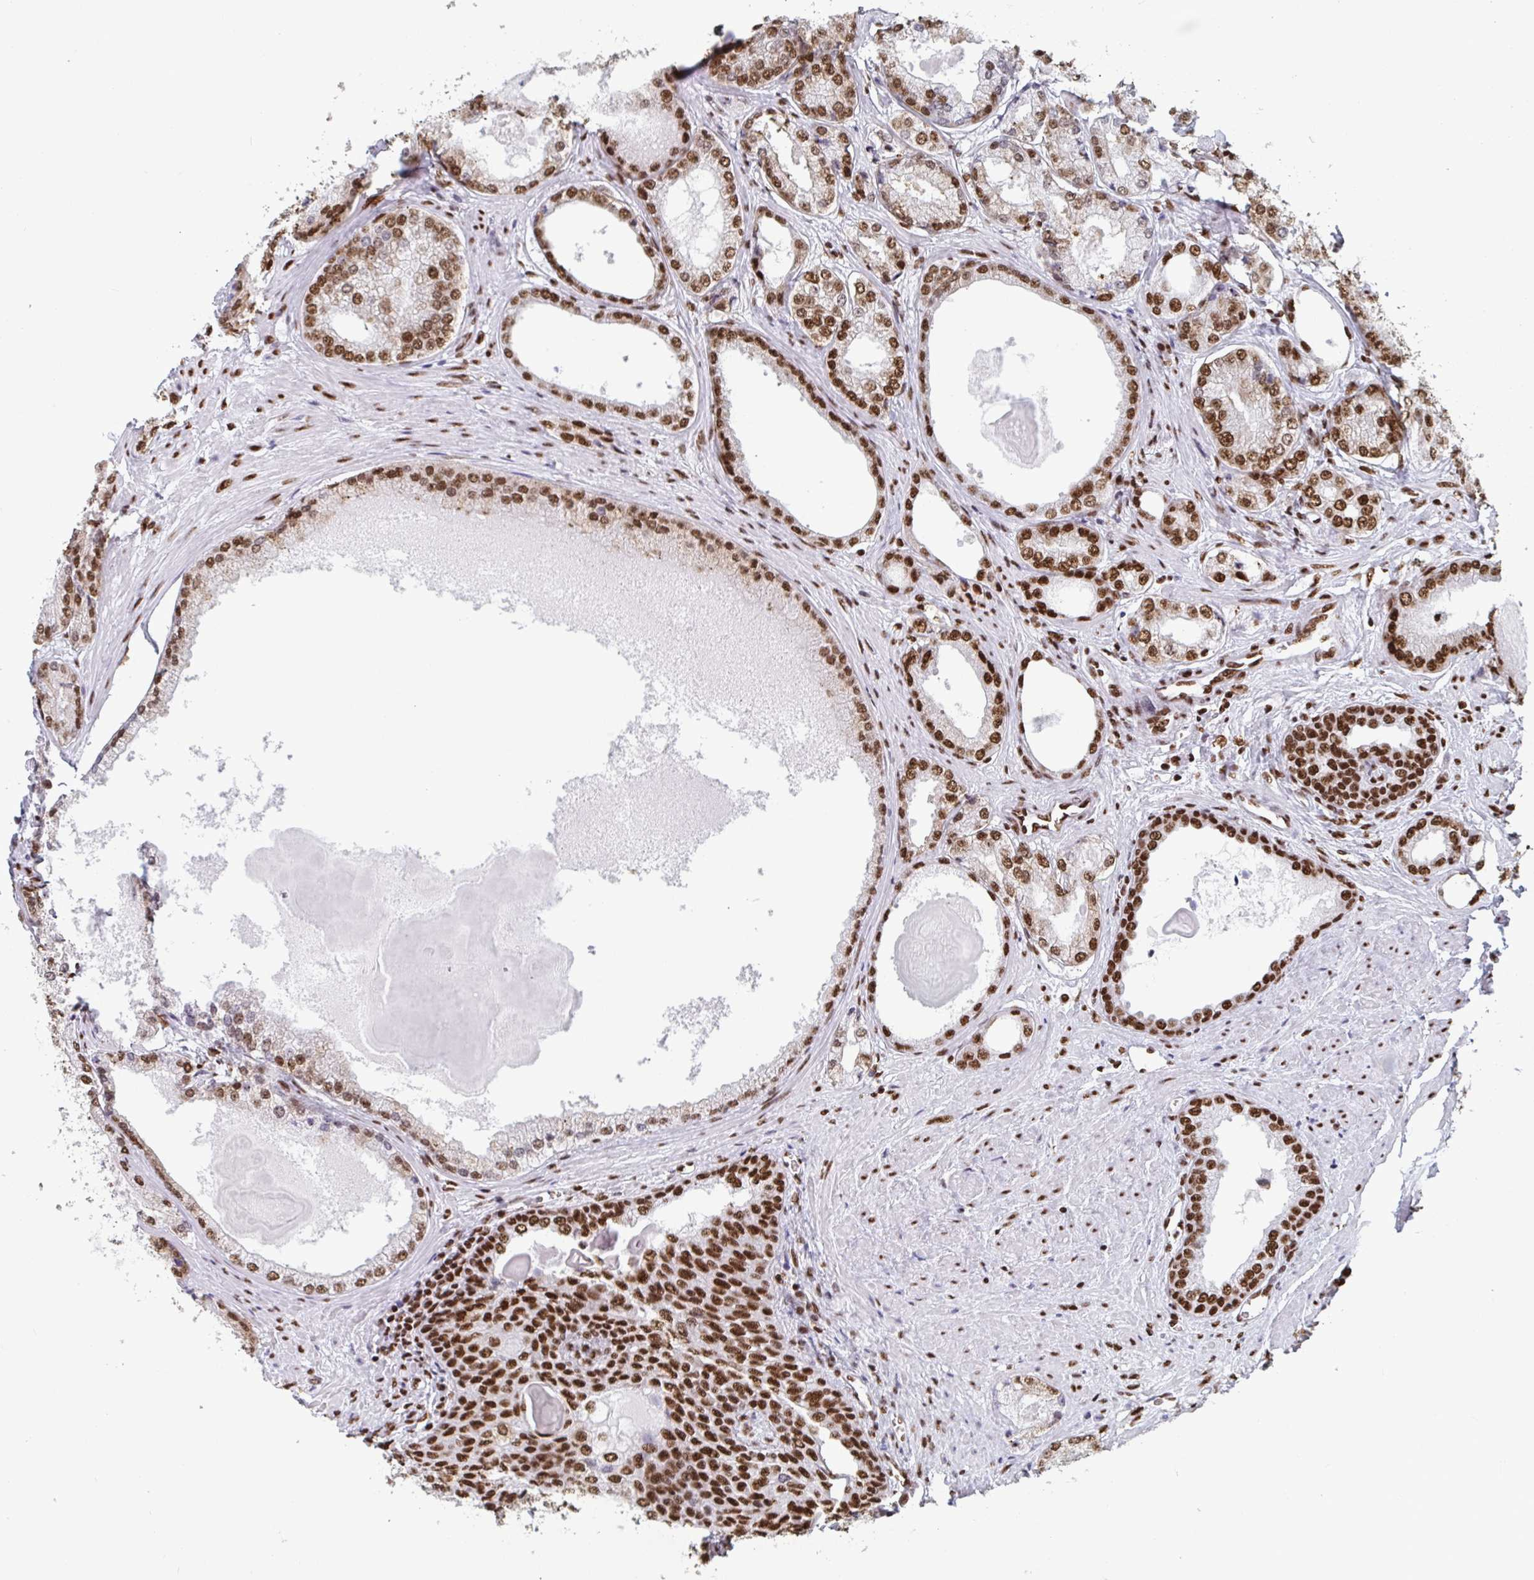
{"staining": {"intensity": "strong", "quantity": ">75%", "location": "nuclear"}, "tissue": "prostate cancer", "cell_type": "Tumor cells", "image_type": "cancer", "snomed": [{"axis": "morphology", "description": "Adenocarcinoma, NOS"}, {"axis": "morphology", "description": "Adenocarcinoma, Low grade"}, {"axis": "topography", "description": "Prostate"}], "caption": "DAB immunohistochemical staining of prostate cancer (adenocarcinoma) reveals strong nuclear protein expression in about >75% of tumor cells.", "gene": "GAR1", "patient": {"sex": "male", "age": 68}}